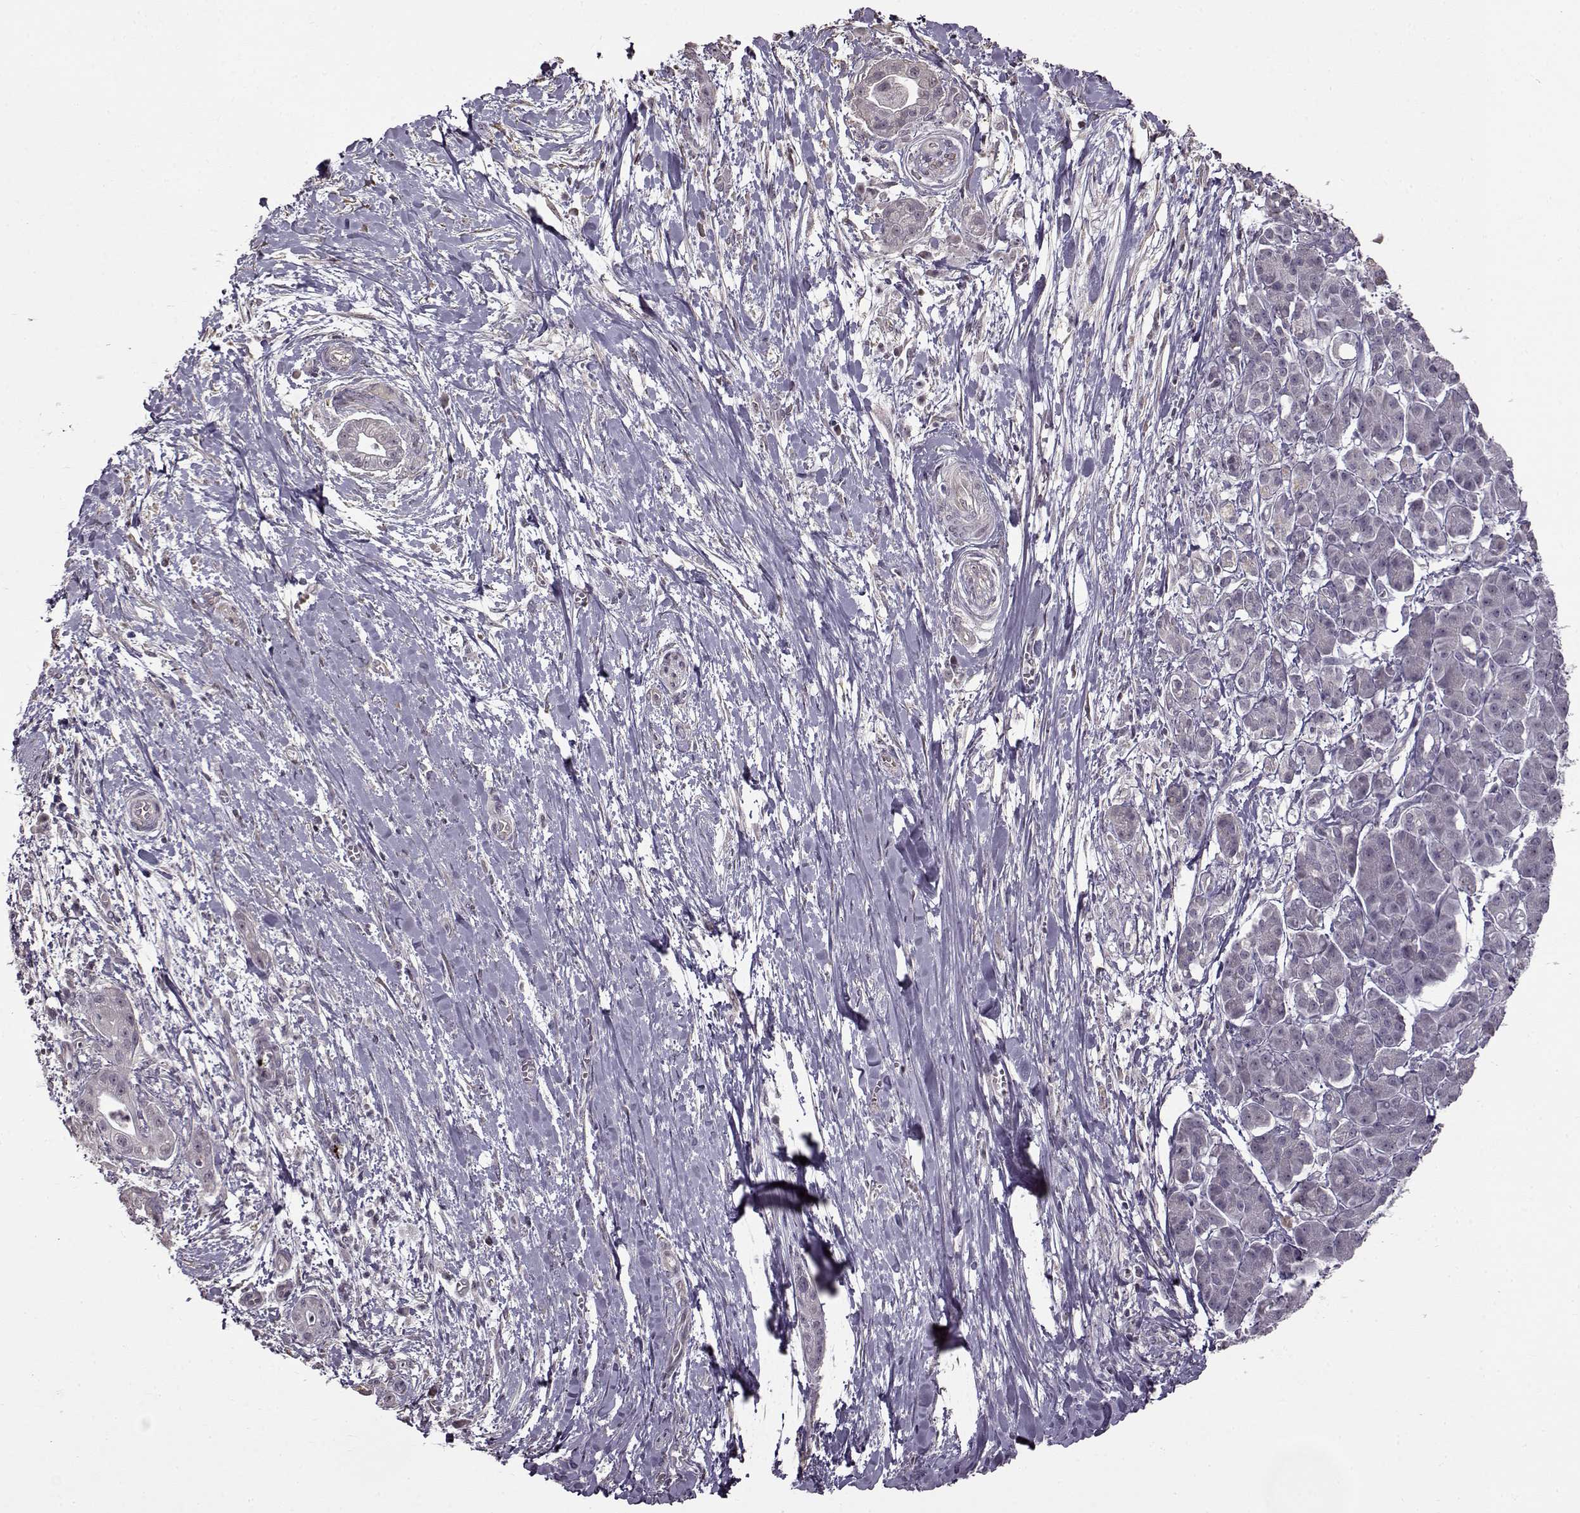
{"staining": {"intensity": "negative", "quantity": "none", "location": "none"}, "tissue": "pancreatic cancer", "cell_type": "Tumor cells", "image_type": "cancer", "snomed": [{"axis": "morphology", "description": "Normal tissue, NOS"}, {"axis": "morphology", "description": "Adenocarcinoma, NOS"}, {"axis": "topography", "description": "Lymph node"}, {"axis": "topography", "description": "Pancreas"}], "caption": "Protein analysis of pancreatic cancer displays no significant positivity in tumor cells.", "gene": "FSHB", "patient": {"sex": "female", "age": 58}}